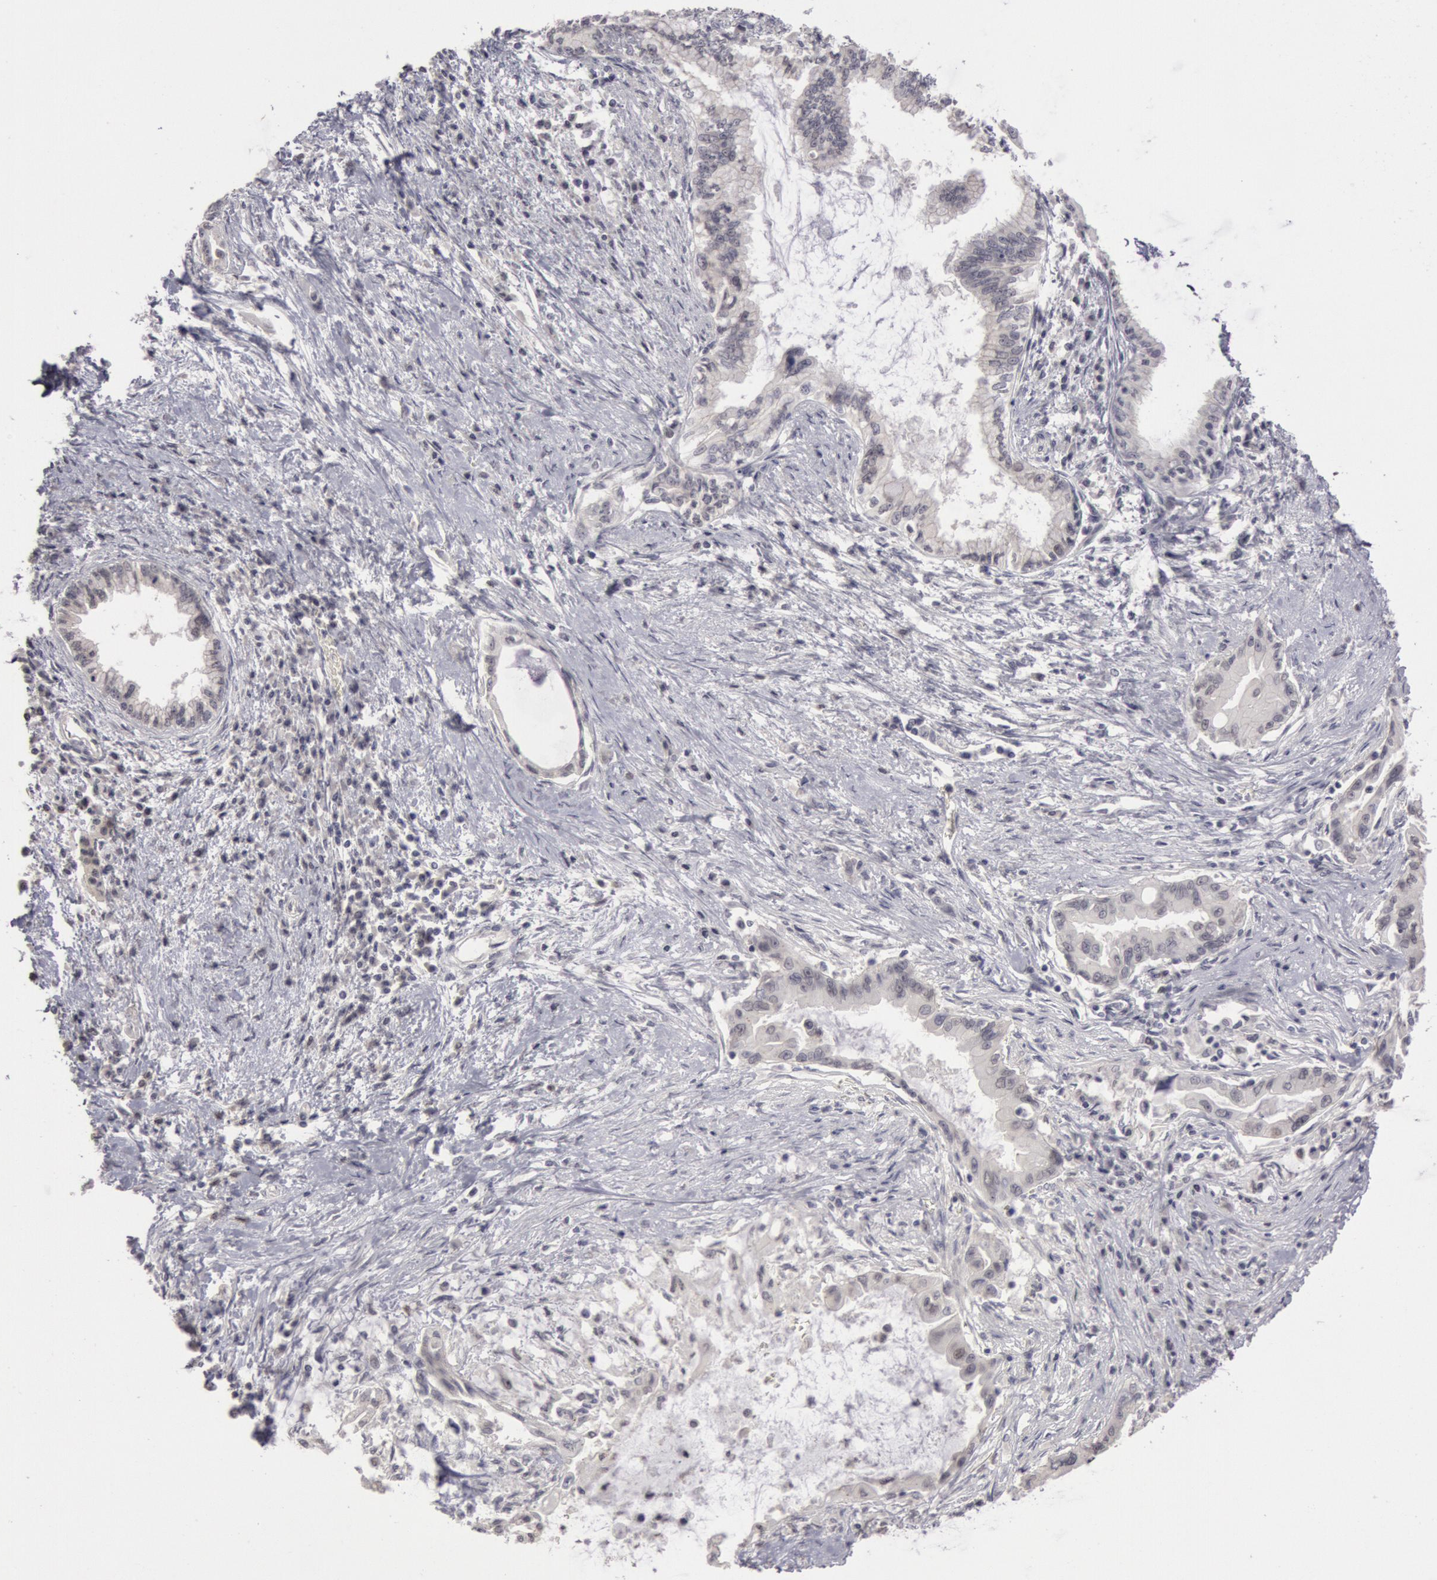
{"staining": {"intensity": "negative", "quantity": "none", "location": "none"}, "tissue": "pancreatic cancer", "cell_type": "Tumor cells", "image_type": "cancer", "snomed": [{"axis": "morphology", "description": "Adenocarcinoma, NOS"}, {"axis": "topography", "description": "Pancreas"}], "caption": "Pancreatic adenocarcinoma stained for a protein using immunohistochemistry displays no expression tumor cells.", "gene": "RIMBP3C", "patient": {"sex": "female", "age": 64}}